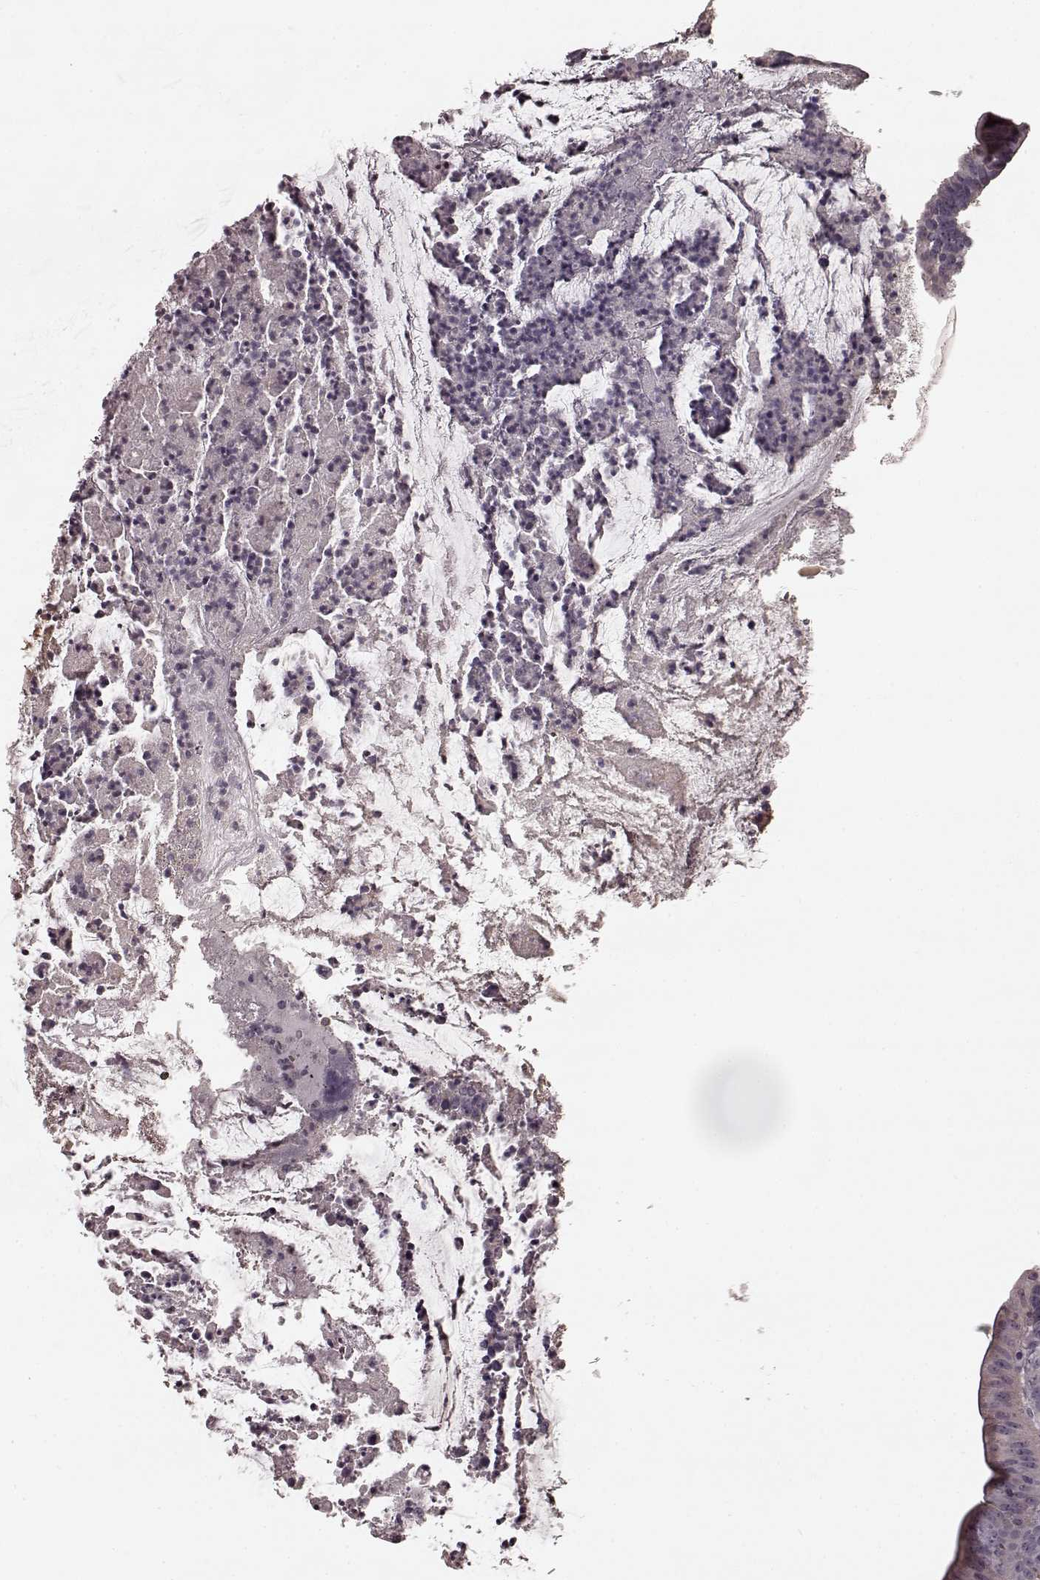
{"staining": {"intensity": "negative", "quantity": "none", "location": "none"}, "tissue": "colorectal cancer", "cell_type": "Tumor cells", "image_type": "cancer", "snomed": [{"axis": "morphology", "description": "Adenocarcinoma, NOS"}, {"axis": "topography", "description": "Colon"}], "caption": "Colorectal cancer (adenocarcinoma) was stained to show a protein in brown. There is no significant positivity in tumor cells.", "gene": "CD28", "patient": {"sex": "female", "age": 43}}